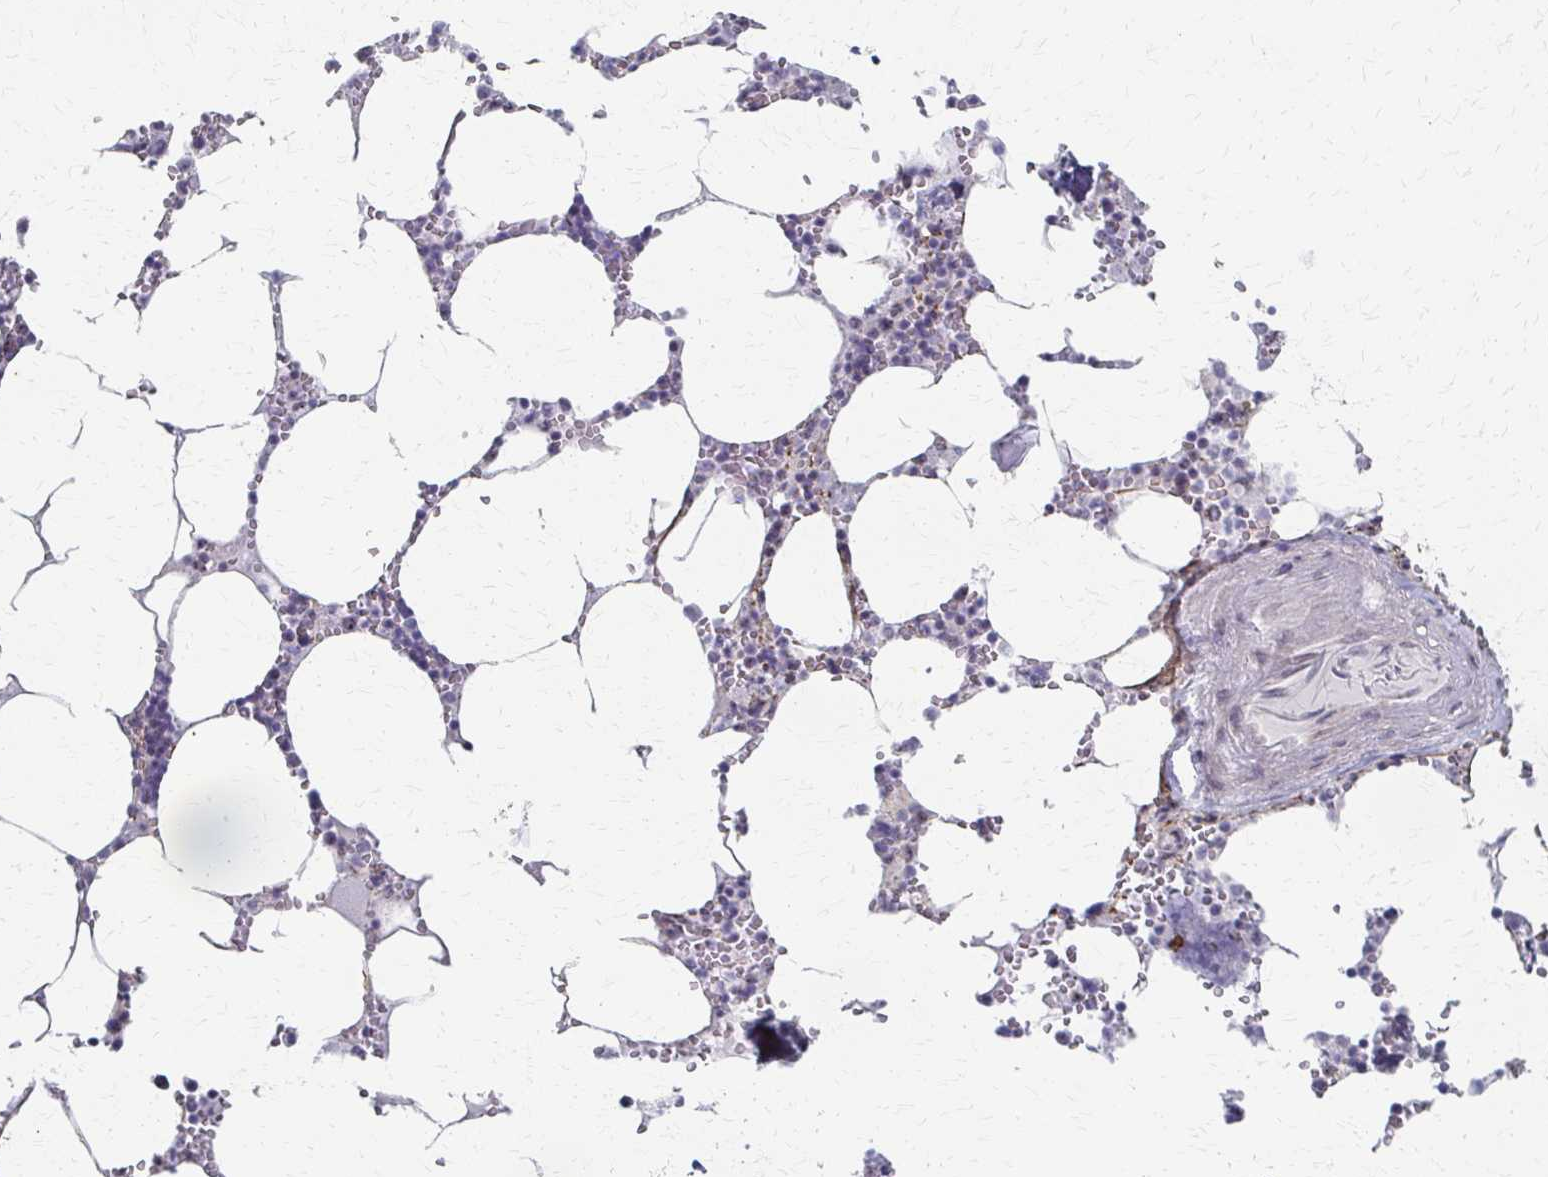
{"staining": {"intensity": "weak", "quantity": "<25%", "location": "nuclear"}, "tissue": "bone marrow", "cell_type": "Hematopoietic cells", "image_type": "normal", "snomed": [{"axis": "morphology", "description": "Normal tissue, NOS"}, {"axis": "topography", "description": "Bone marrow"}], "caption": "Protein analysis of normal bone marrow demonstrates no significant staining in hematopoietic cells. (DAB (3,3'-diaminobenzidine) immunohistochemistry, high magnification).", "gene": "PES1", "patient": {"sex": "male", "age": 54}}